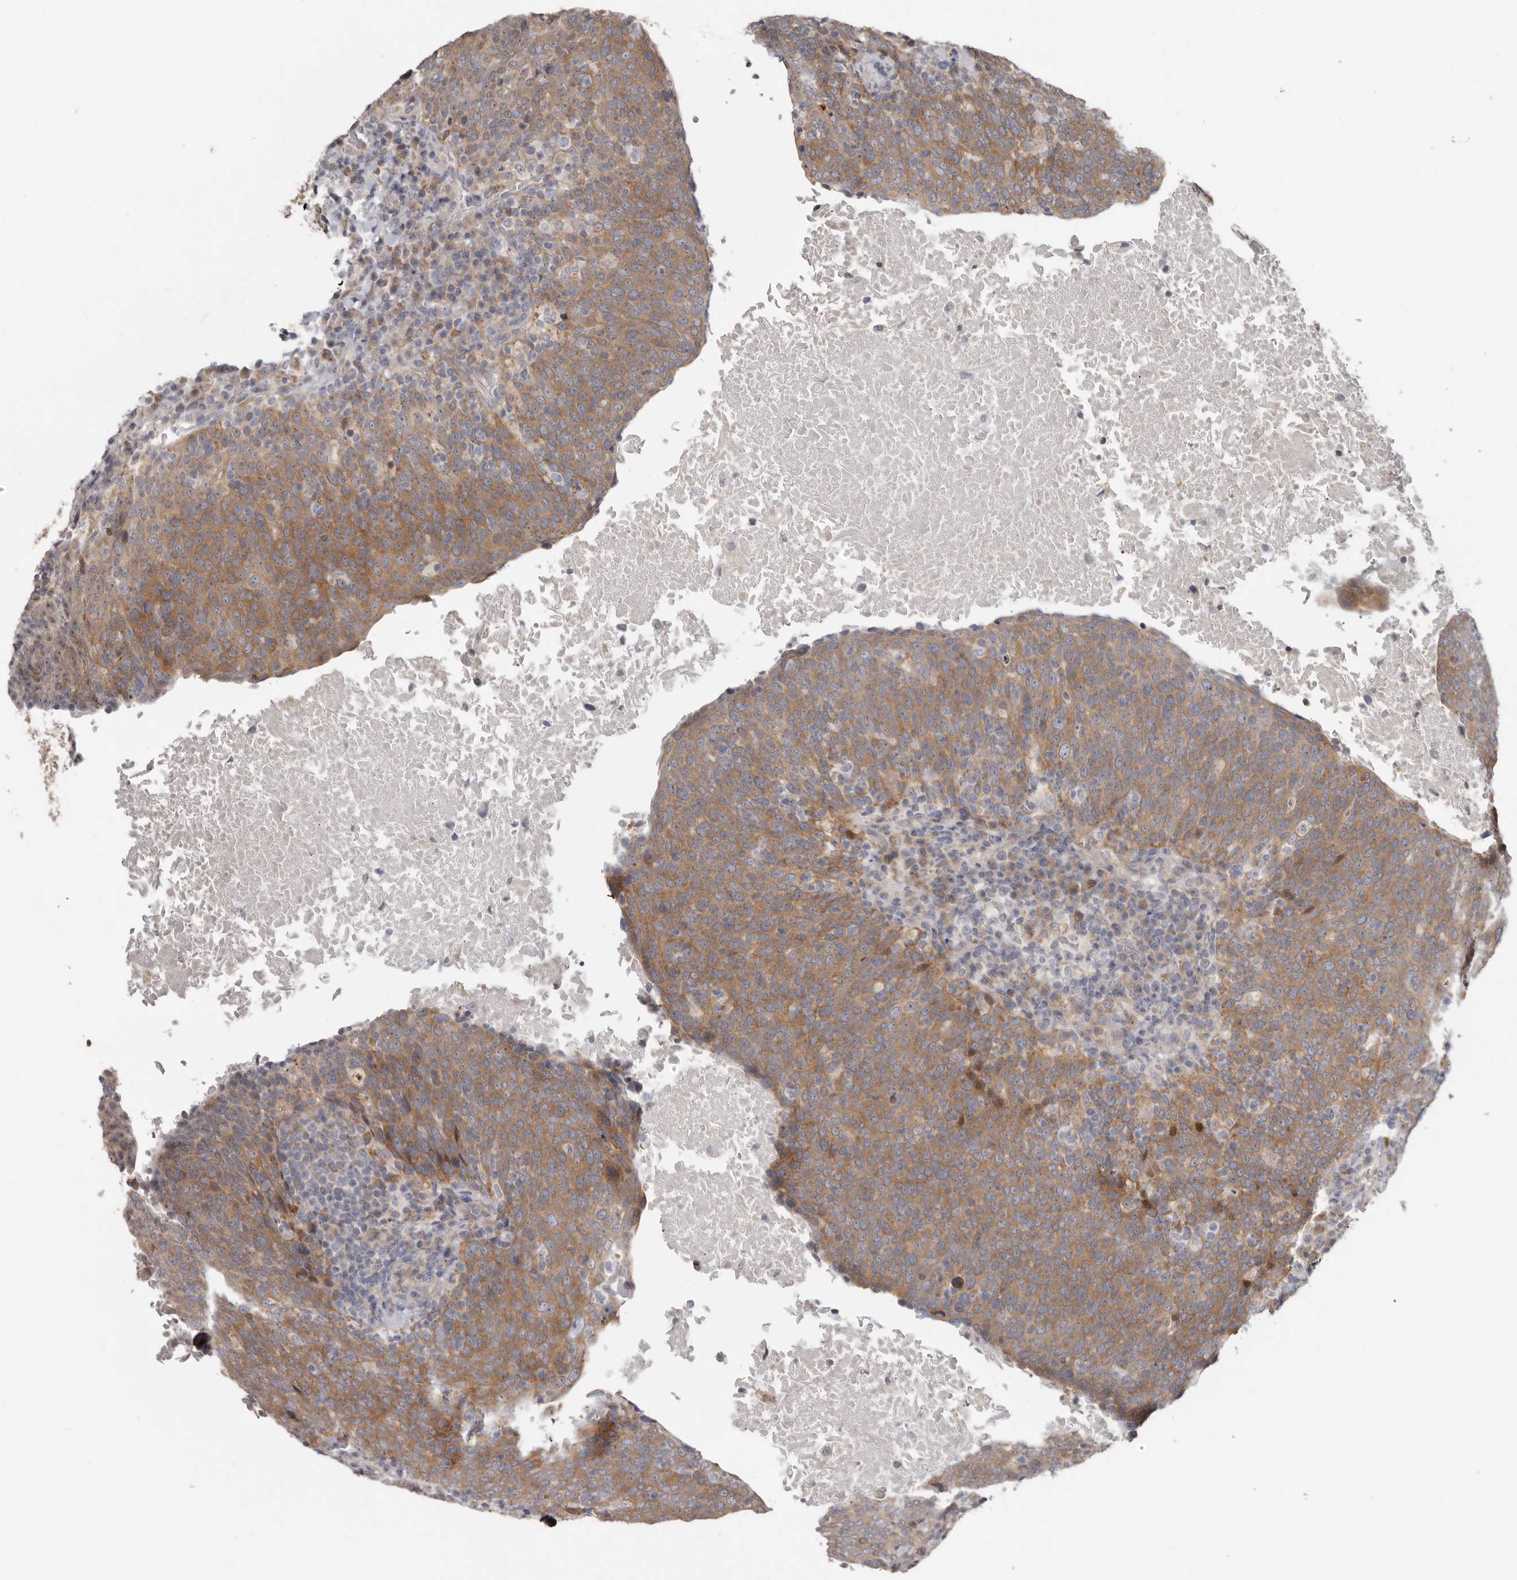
{"staining": {"intensity": "moderate", "quantity": ">75%", "location": "cytoplasmic/membranous"}, "tissue": "head and neck cancer", "cell_type": "Tumor cells", "image_type": "cancer", "snomed": [{"axis": "morphology", "description": "Squamous cell carcinoma, NOS"}, {"axis": "morphology", "description": "Squamous cell carcinoma, metastatic, NOS"}, {"axis": "topography", "description": "Lymph node"}, {"axis": "topography", "description": "Head-Neck"}], "caption": "Protein expression analysis of head and neck cancer displays moderate cytoplasmic/membranous positivity in about >75% of tumor cells.", "gene": "BAD", "patient": {"sex": "male", "age": 62}}